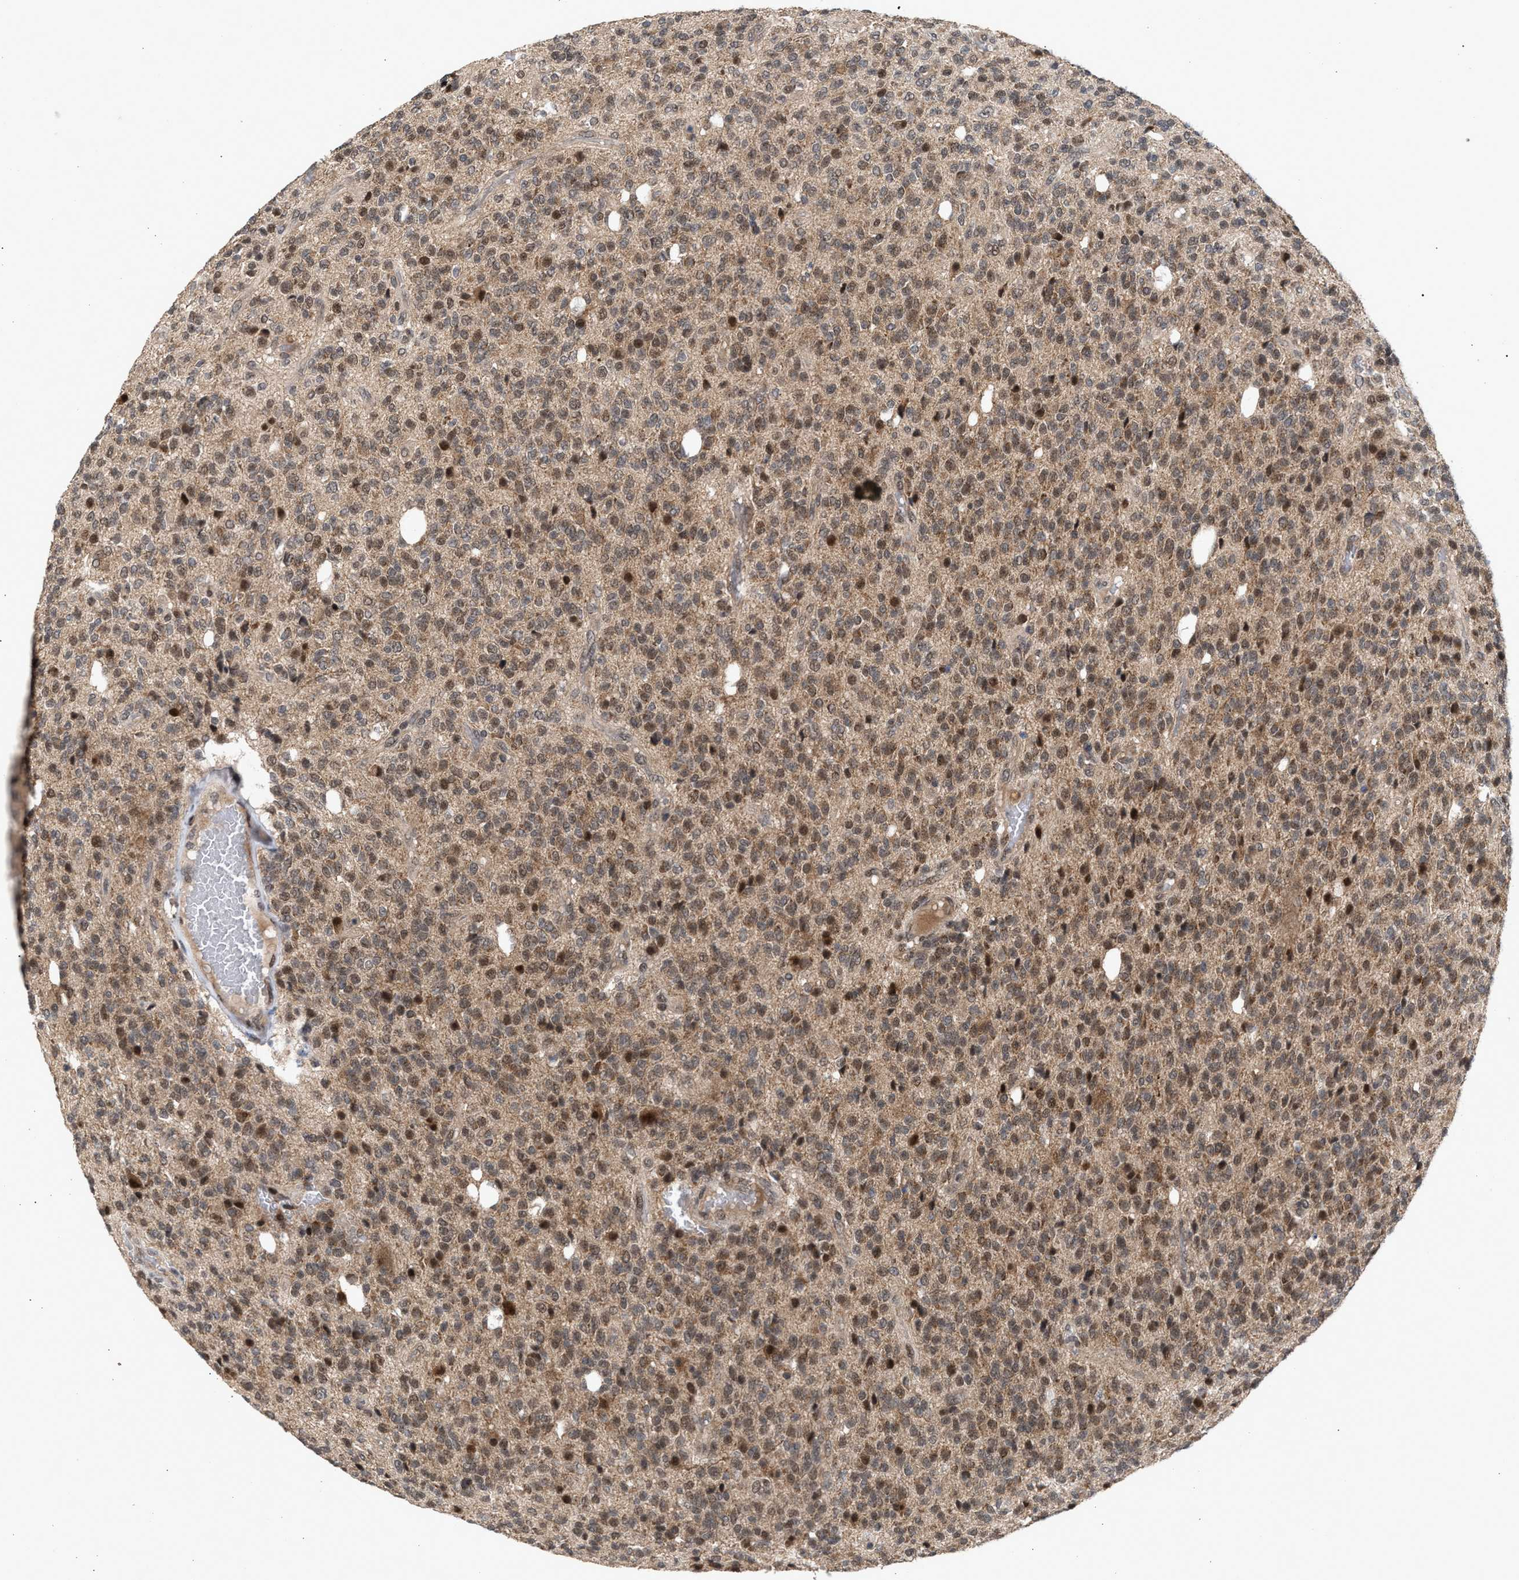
{"staining": {"intensity": "weak", "quantity": ">75%", "location": "cytoplasmic/membranous,nuclear"}, "tissue": "glioma", "cell_type": "Tumor cells", "image_type": "cancer", "snomed": [{"axis": "morphology", "description": "Glioma, malignant, High grade"}, {"axis": "topography", "description": "Brain"}], "caption": "Glioma tissue displays weak cytoplasmic/membranous and nuclear expression in approximately >75% of tumor cells The staining was performed using DAB (3,3'-diaminobenzidine) to visualize the protein expression in brown, while the nuclei were stained in blue with hematoxylin (Magnification: 20x).", "gene": "MKNK2", "patient": {"sex": "male", "age": 34}}